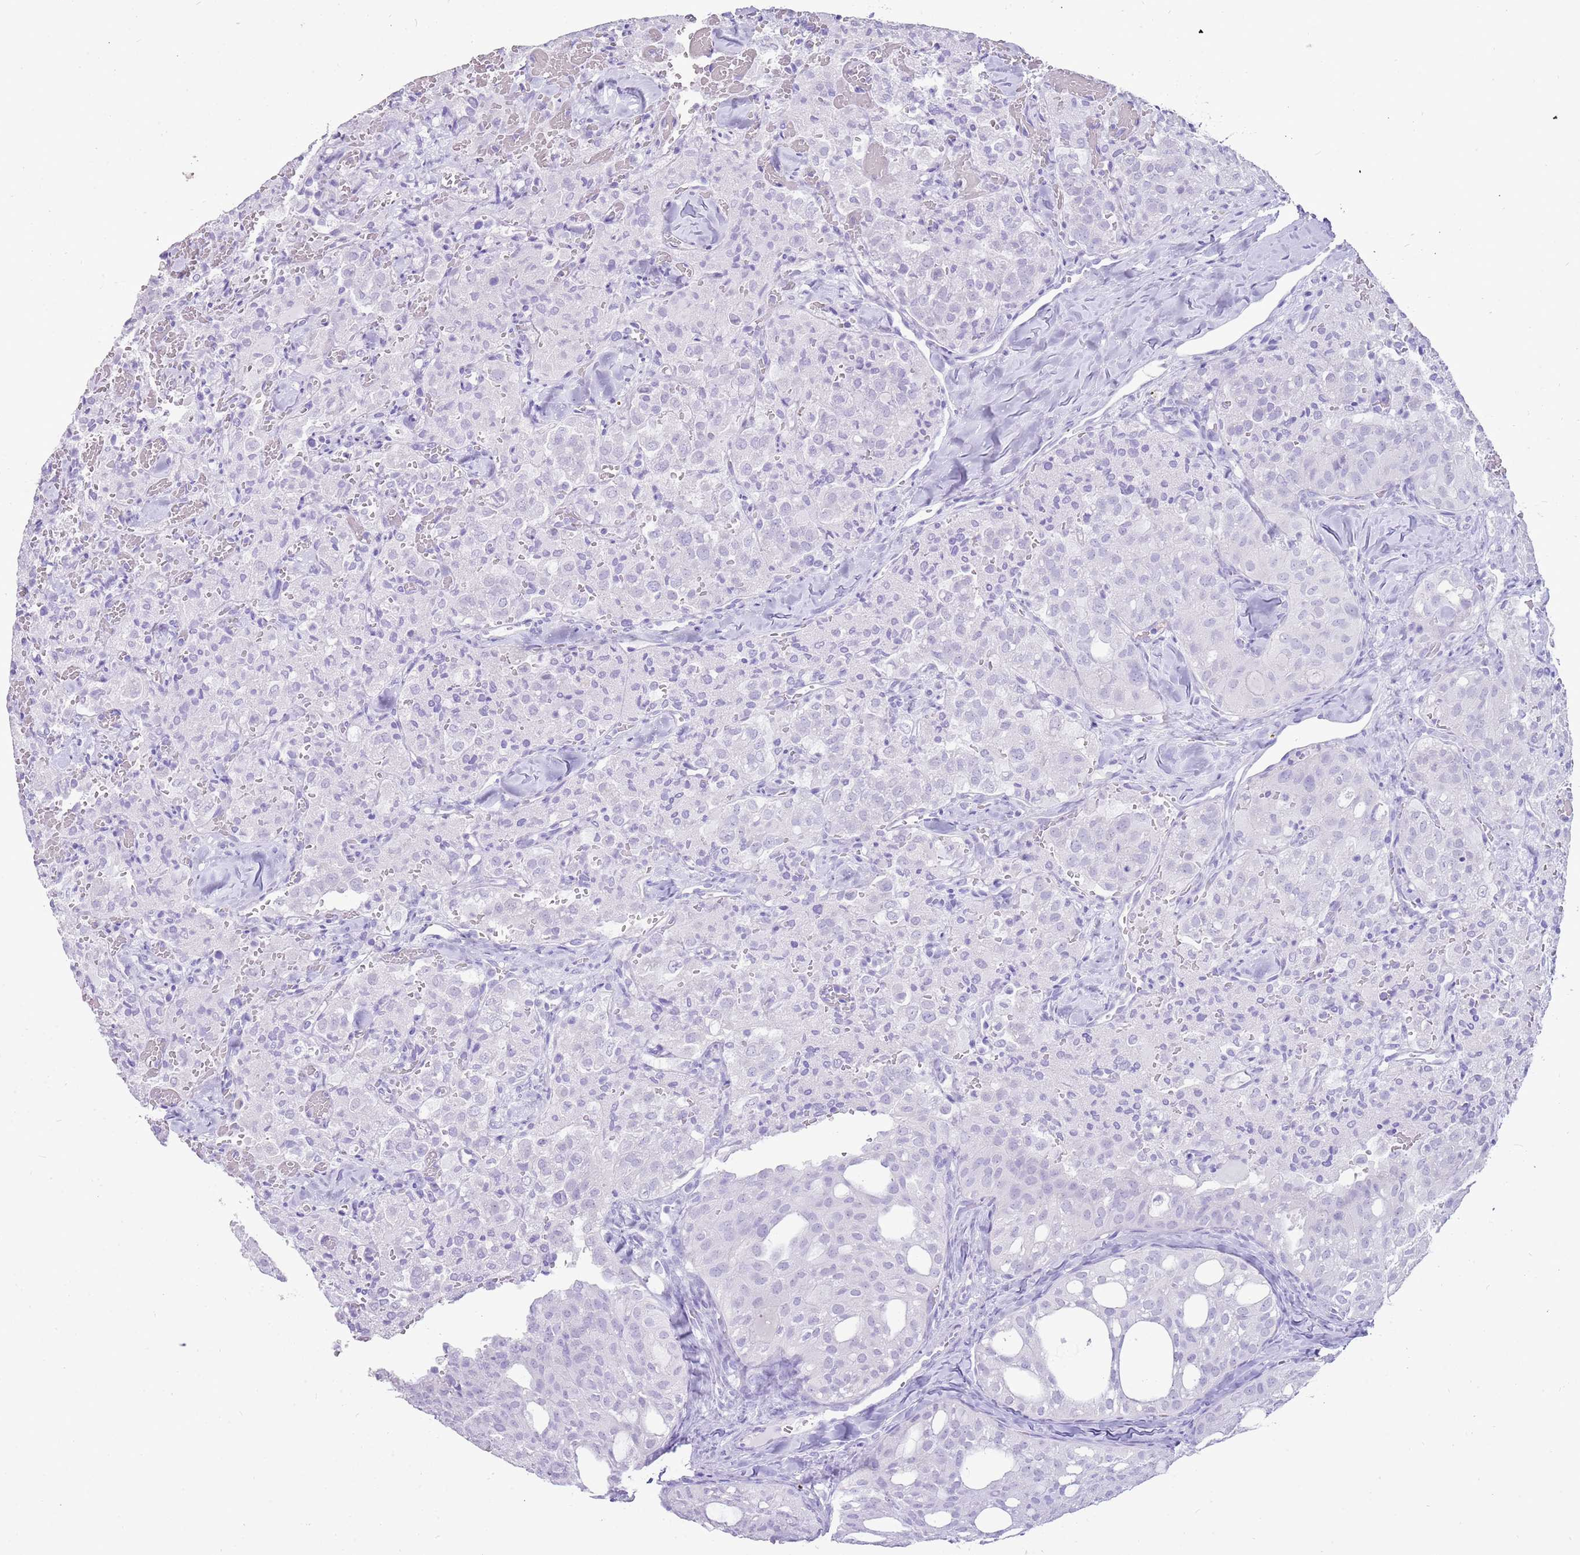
{"staining": {"intensity": "negative", "quantity": "none", "location": "none"}, "tissue": "thyroid cancer", "cell_type": "Tumor cells", "image_type": "cancer", "snomed": [{"axis": "morphology", "description": "Follicular adenoma carcinoma, NOS"}, {"axis": "topography", "description": "Thyroid gland"}], "caption": "Tumor cells are negative for brown protein staining in thyroid follicular adenoma carcinoma.", "gene": "NBPF3", "patient": {"sex": "male", "age": 75}}